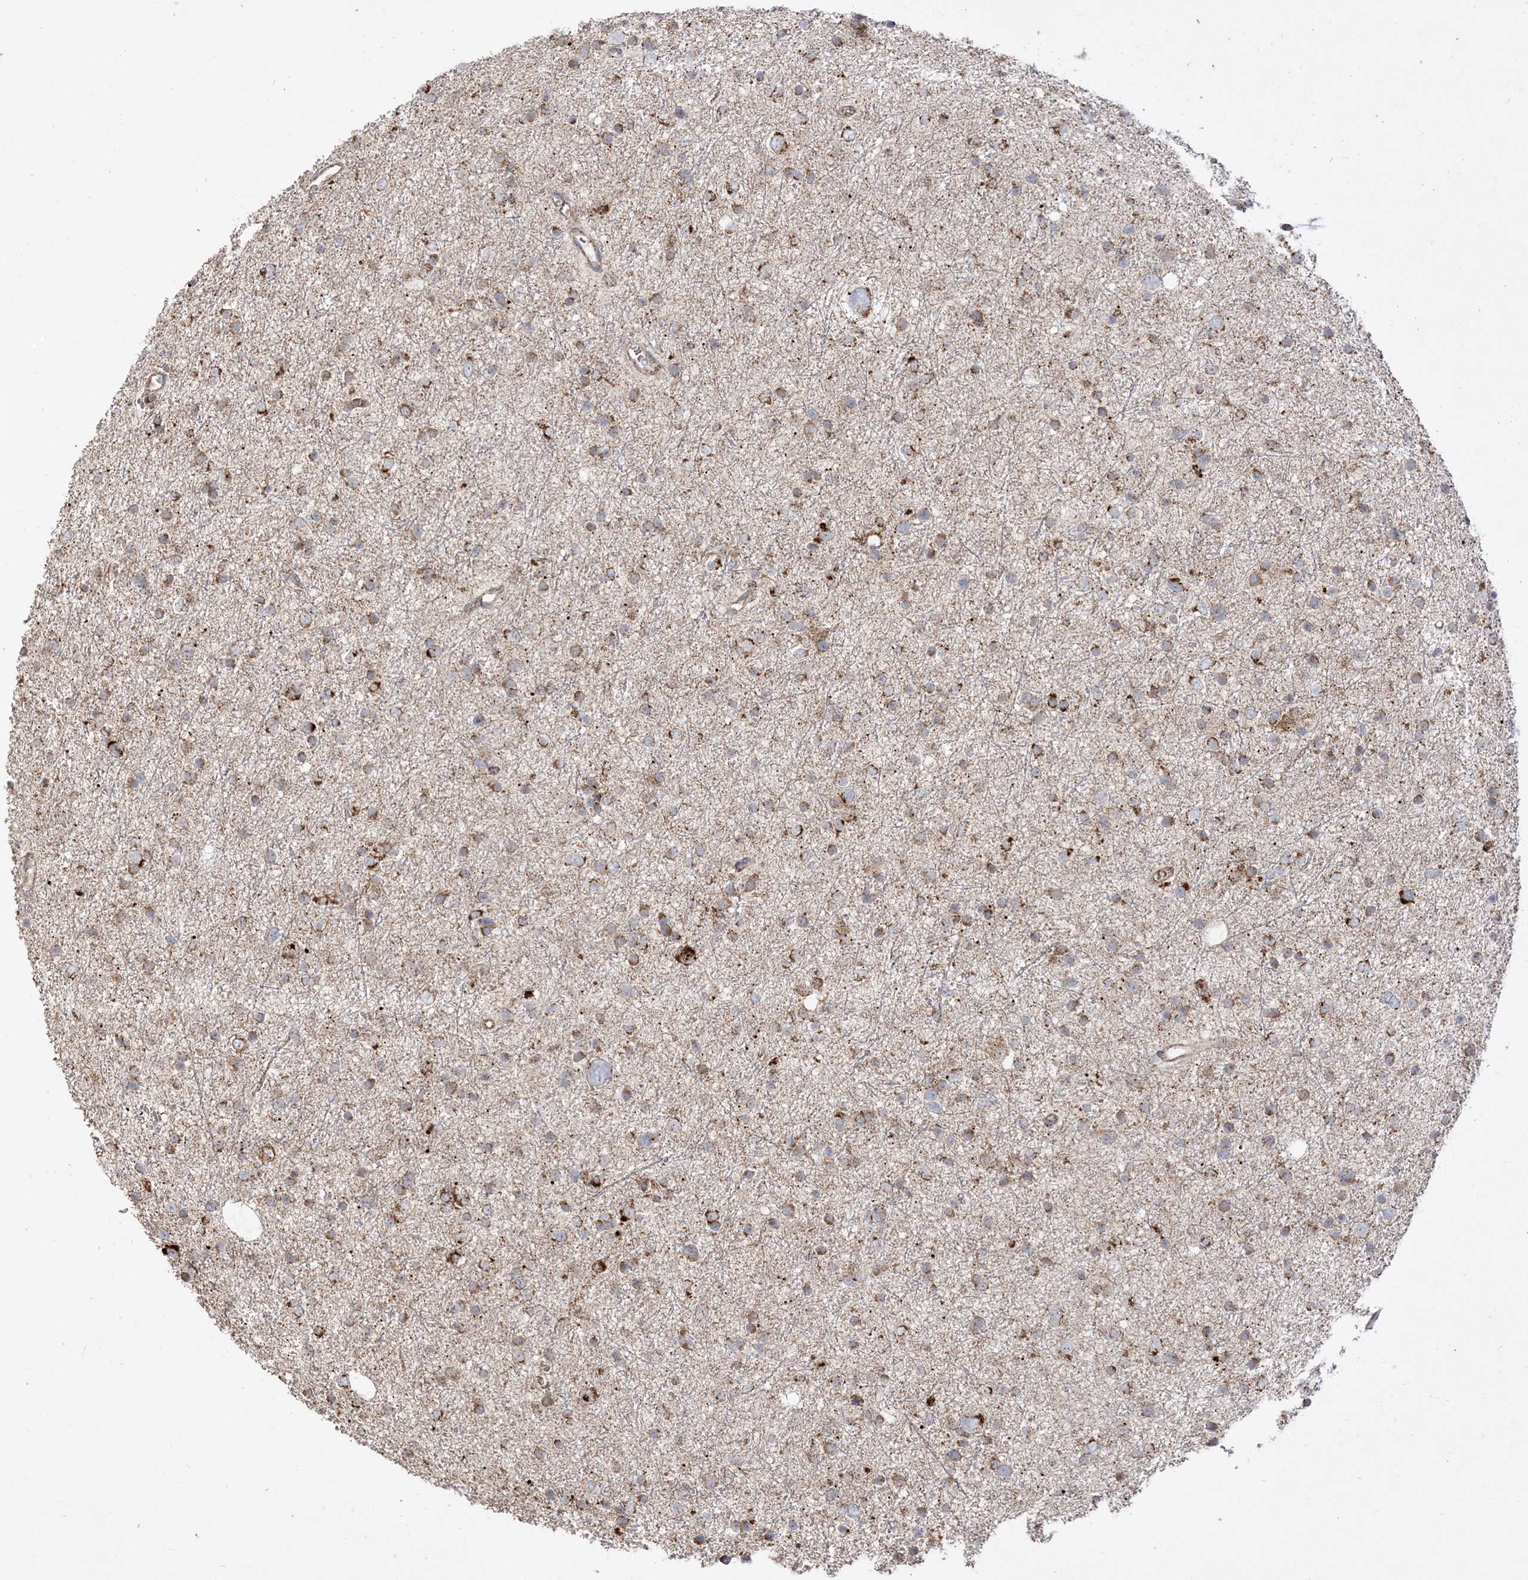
{"staining": {"intensity": "strong", "quantity": "<25%", "location": "cytoplasmic/membranous"}, "tissue": "glioma", "cell_type": "Tumor cells", "image_type": "cancer", "snomed": [{"axis": "morphology", "description": "Glioma, malignant, Low grade"}, {"axis": "topography", "description": "Brain"}], "caption": "Immunohistochemical staining of glioma demonstrates medium levels of strong cytoplasmic/membranous staining in approximately <25% of tumor cells.", "gene": "AARS2", "patient": {"sex": "female", "age": 37}}